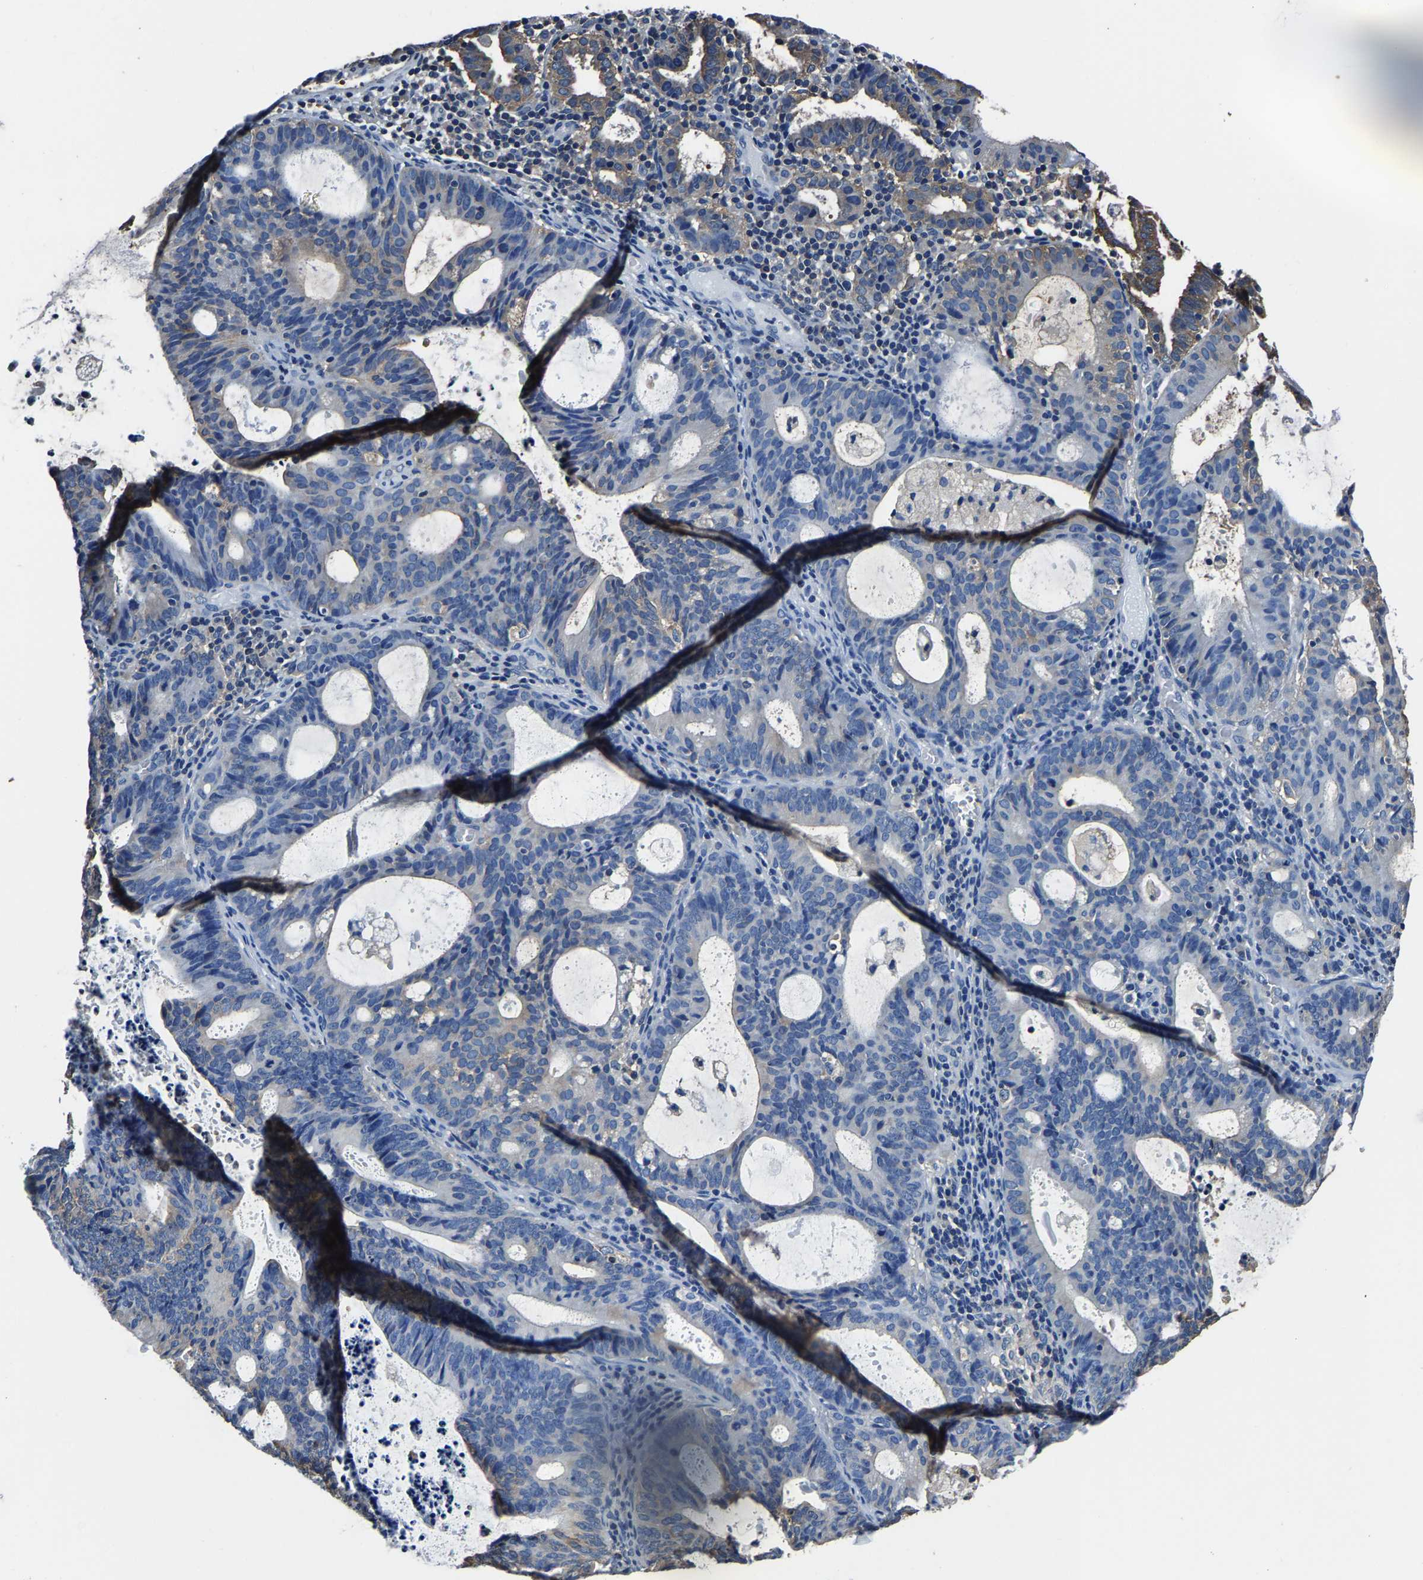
{"staining": {"intensity": "weak", "quantity": "<25%", "location": "cytoplasmic/membranous"}, "tissue": "endometrial cancer", "cell_type": "Tumor cells", "image_type": "cancer", "snomed": [{"axis": "morphology", "description": "Adenocarcinoma, NOS"}, {"axis": "topography", "description": "Uterus"}], "caption": "This is an immunohistochemistry photomicrograph of endometrial cancer. There is no staining in tumor cells.", "gene": "ALDOB", "patient": {"sex": "female", "age": 83}}